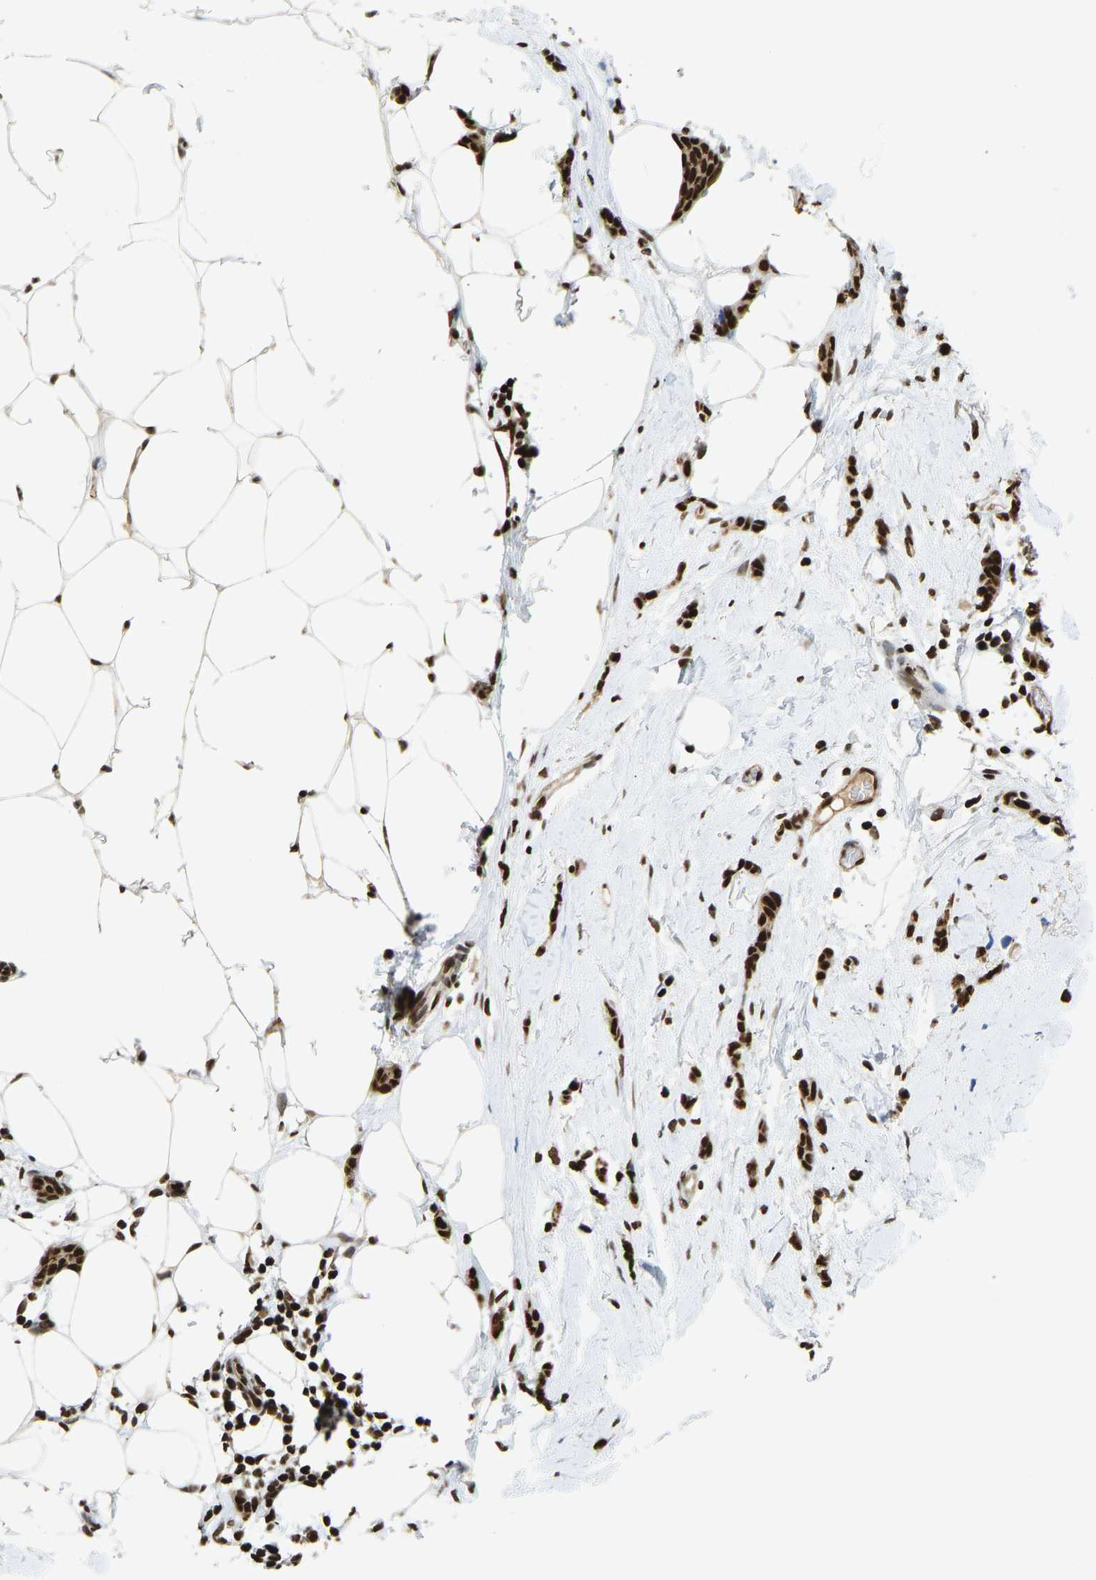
{"staining": {"intensity": "strong", "quantity": ">75%", "location": "nuclear"}, "tissue": "breast cancer", "cell_type": "Tumor cells", "image_type": "cancer", "snomed": [{"axis": "morphology", "description": "Lobular carcinoma"}, {"axis": "topography", "description": "Skin"}, {"axis": "topography", "description": "Breast"}], "caption": "Protein expression analysis of breast cancer reveals strong nuclear positivity in approximately >75% of tumor cells. Nuclei are stained in blue.", "gene": "ZSCAN20", "patient": {"sex": "female", "age": 46}}